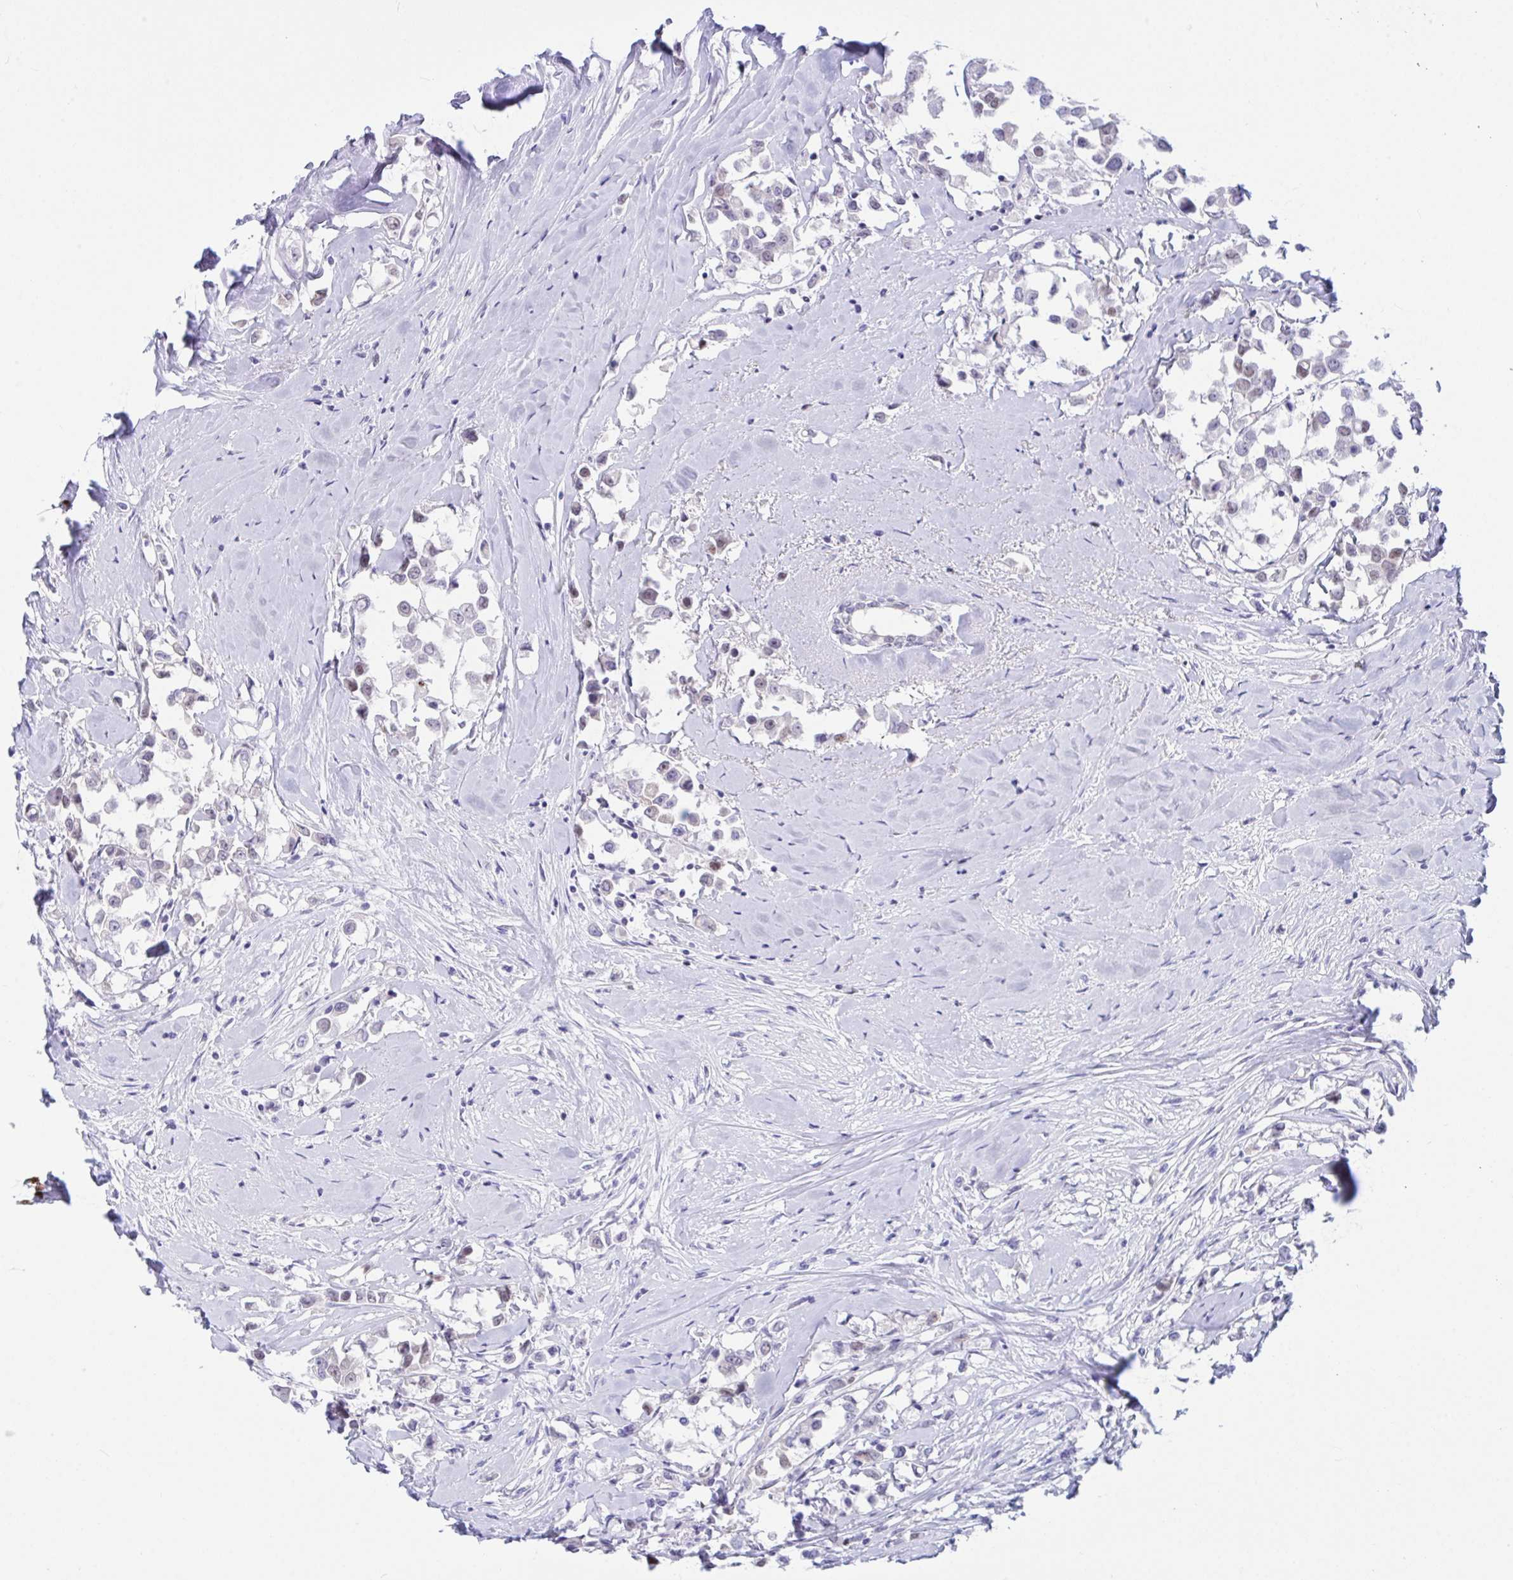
{"staining": {"intensity": "negative", "quantity": "none", "location": "none"}, "tissue": "breast cancer", "cell_type": "Tumor cells", "image_type": "cancer", "snomed": [{"axis": "morphology", "description": "Duct carcinoma"}, {"axis": "topography", "description": "Breast"}], "caption": "The photomicrograph shows no significant expression in tumor cells of breast cancer (invasive ductal carcinoma).", "gene": "IKZF2", "patient": {"sex": "female", "age": 61}}